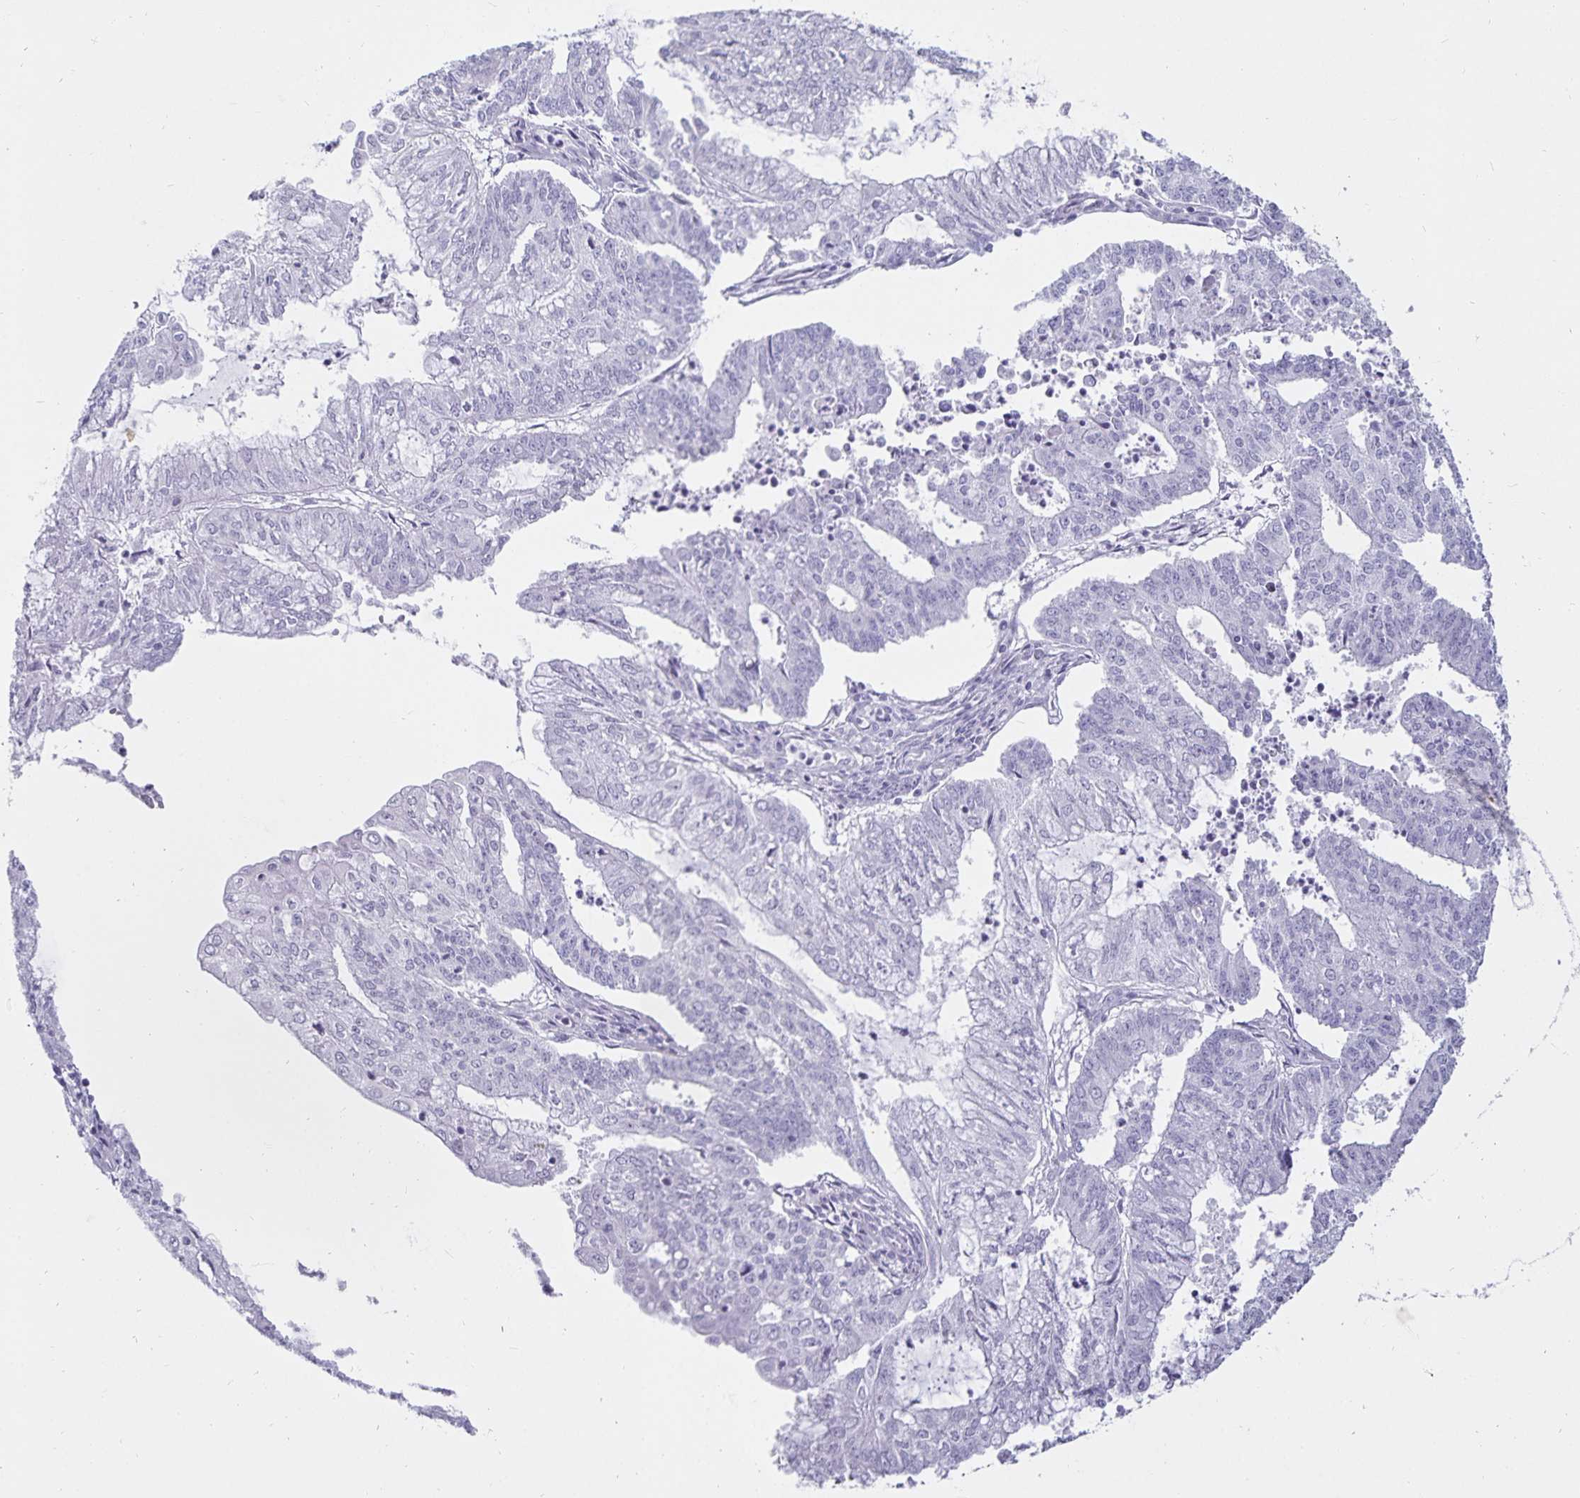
{"staining": {"intensity": "negative", "quantity": "none", "location": "none"}, "tissue": "endometrial cancer", "cell_type": "Tumor cells", "image_type": "cancer", "snomed": [{"axis": "morphology", "description": "Adenocarcinoma, NOS"}, {"axis": "topography", "description": "Endometrium"}], "caption": "Micrograph shows no protein staining in tumor cells of adenocarcinoma (endometrial) tissue. Brightfield microscopy of immunohistochemistry stained with DAB (3,3'-diaminobenzidine) (brown) and hematoxylin (blue), captured at high magnification.", "gene": "DEFA6", "patient": {"sex": "female", "age": 61}}